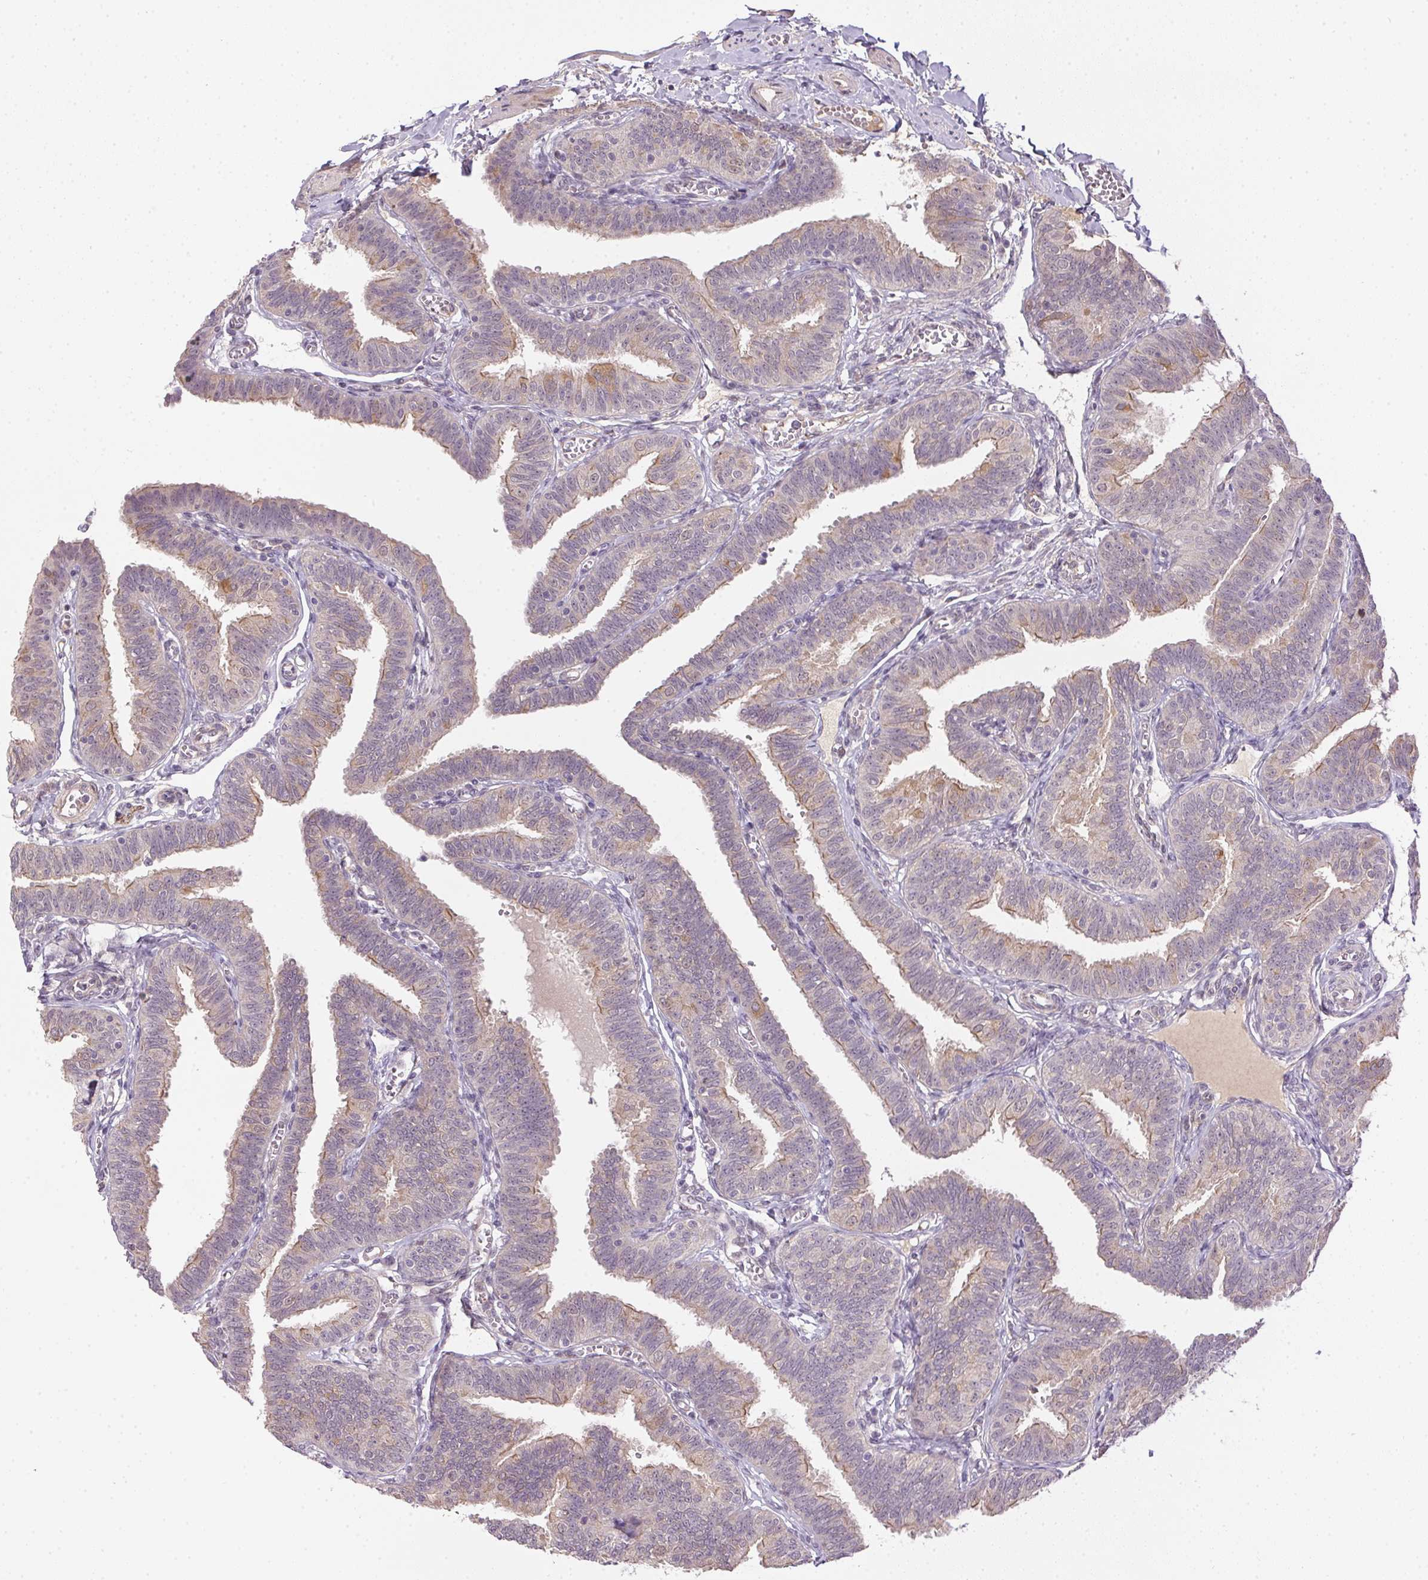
{"staining": {"intensity": "weak", "quantity": "25%-75%", "location": "cytoplasmic/membranous"}, "tissue": "fallopian tube", "cell_type": "Glandular cells", "image_type": "normal", "snomed": [{"axis": "morphology", "description": "Normal tissue, NOS"}, {"axis": "topography", "description": "Fallopian tube"}], "caption": "DAB (3,3'-diaminobenzidine) immunohistochemical staining of benign human fallopian tube exhibits weak cytoplasmic/membranous protein expression in about 25%-75% of glandular cells.", "gene": "CFAP92", "patient": {"sex": "female", "age": 25}}